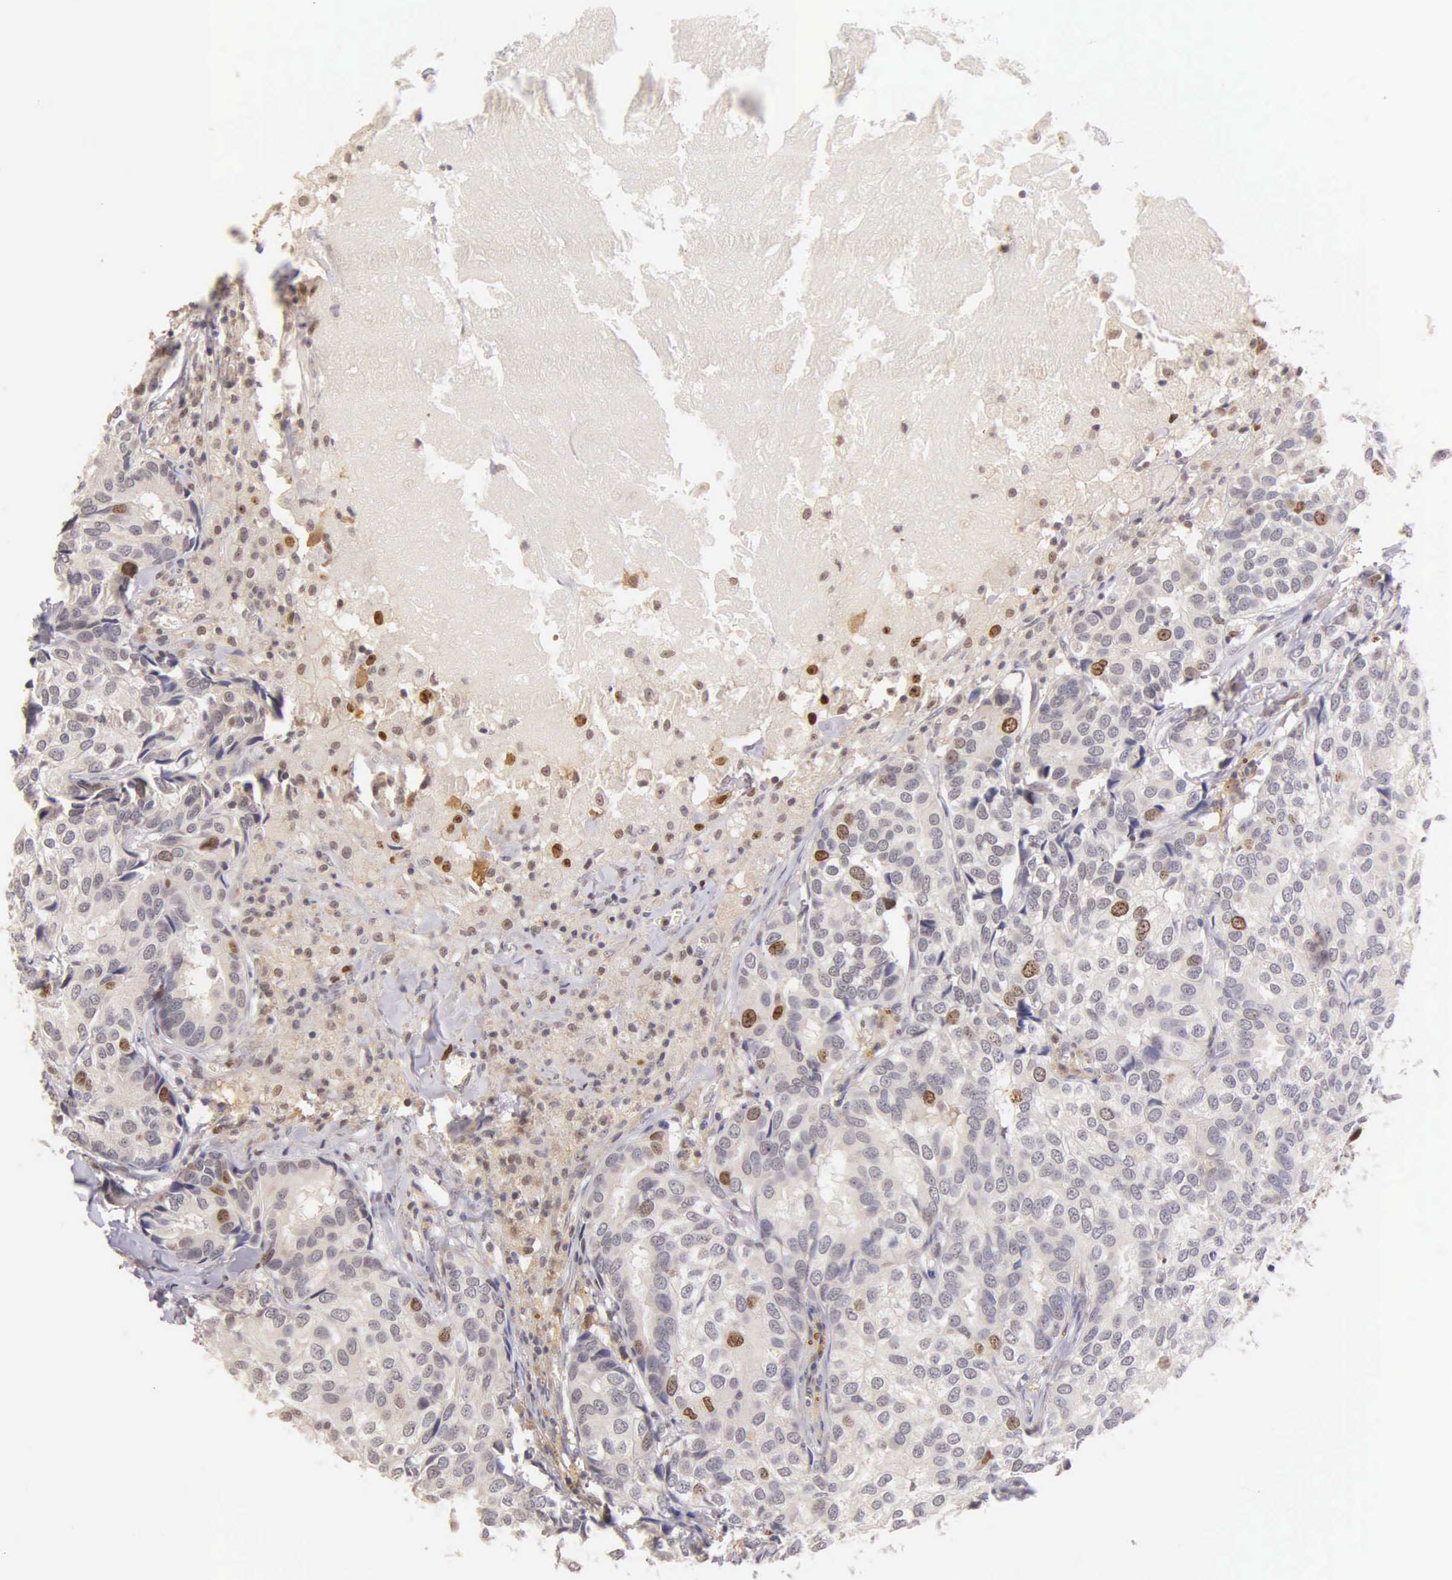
{"staining": {"intensity": "moderate", "quantity": "<25%", "location": "nuclear"}, "tissue": "breast cancer", "cell_type": "Tumor cells", "image_type": "cancer", "snomed": [{"axis": "morphology", "description": "Duct carcinoma"}, {"axis": "topography", "description": "Breast"}], "caption": "This image exhibits breast cancer (invasive ductal carcinoma) stained with immunohistochemistry (IHC) to label a protein in brown. The nuclear of tumor cells show moderate positivity for the protein. Nuclei are counter-stained blue.", "gene": "MKI67", "patient": {"sex": "female", "age": 68}}